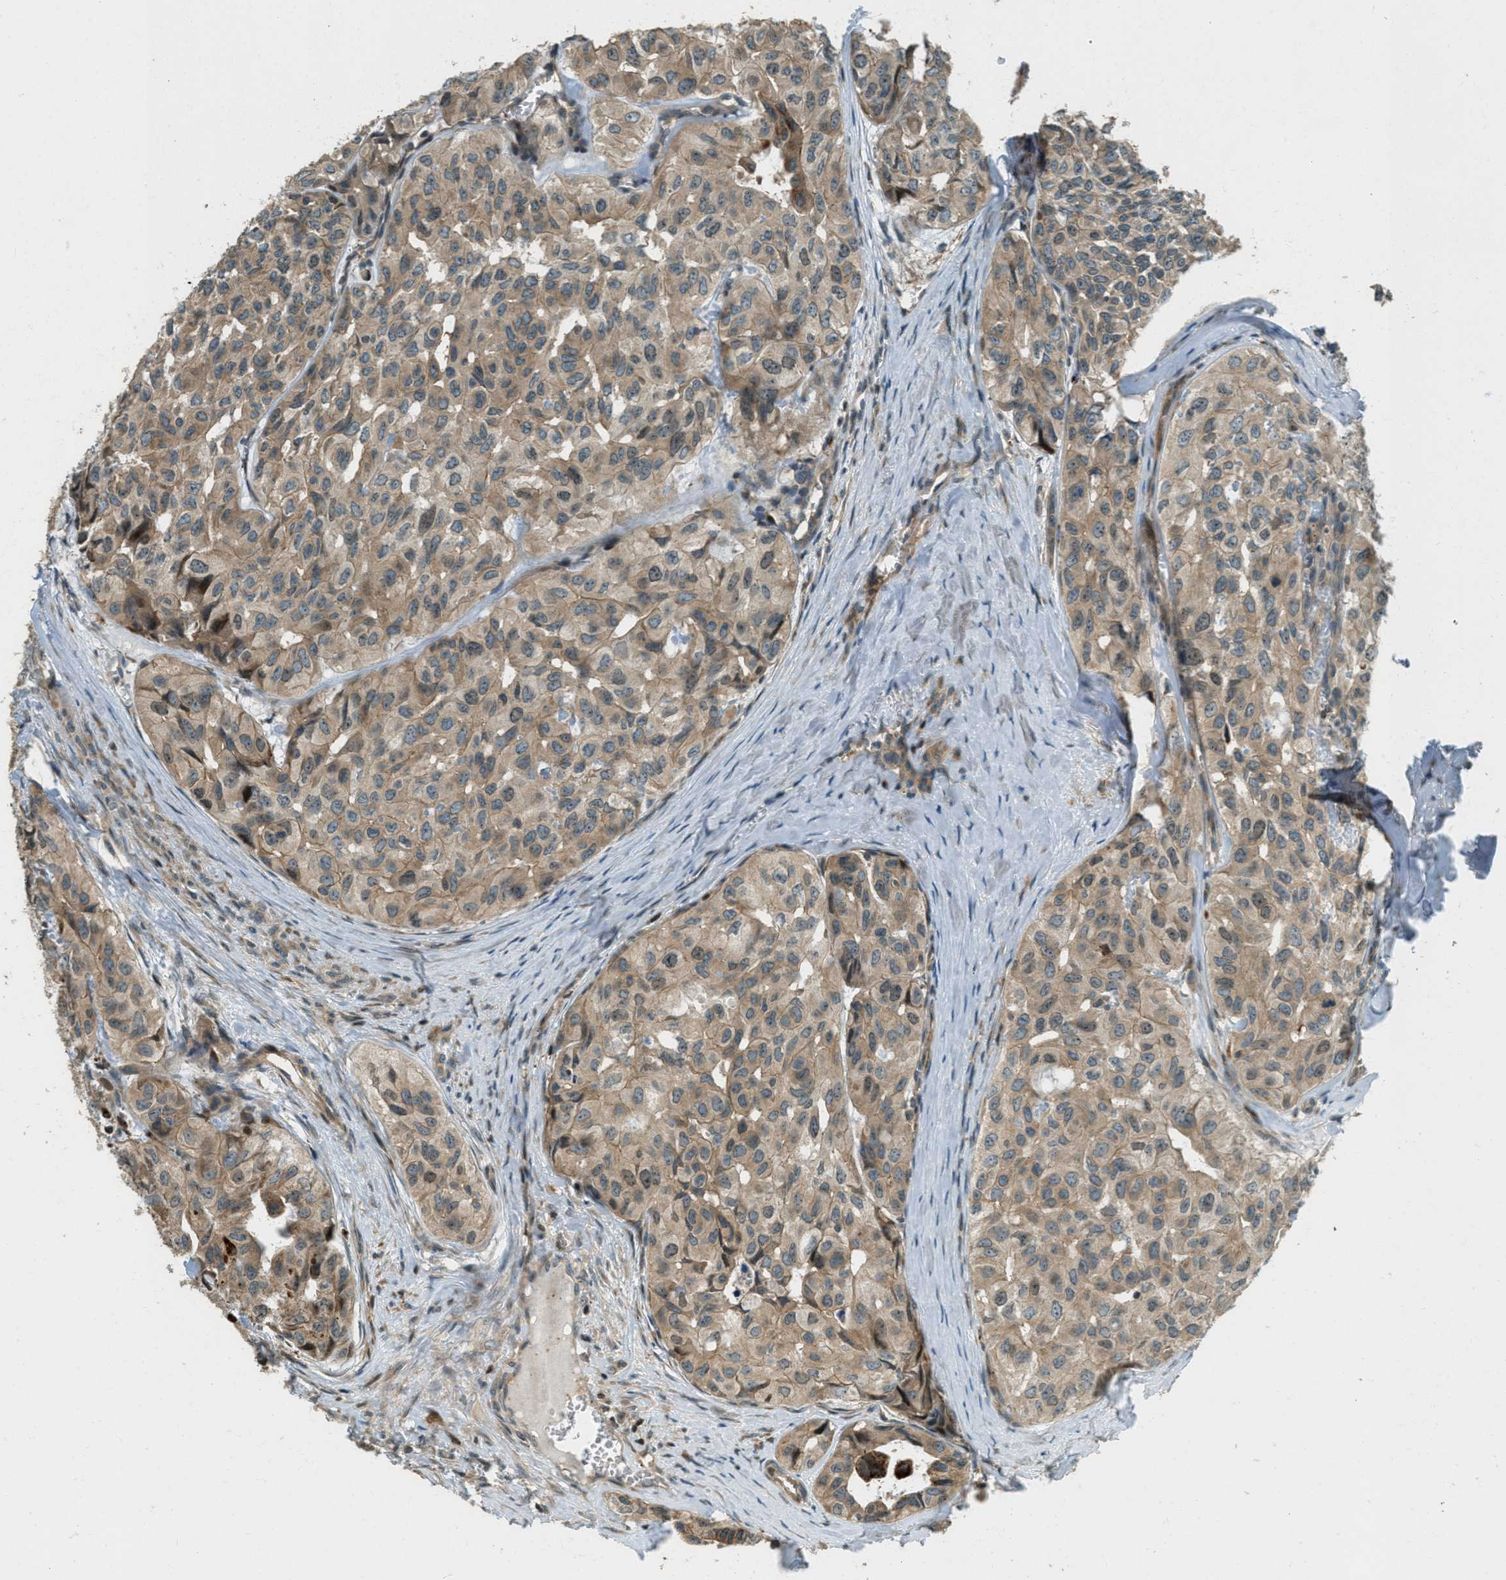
{"staining": {"intensity": "moderate", "quantity": ">75%", "location": "cytoplasmic/membranous"}, "tissue": "head and neck cancer", "cell_type": "Tumor cells", "image_type": "cancer", "snomed": [{"axis": "morphology", "description": "Adenocarcinoma, NOS"}, {"axis": "topography", "description": "Salivary gland, NOS"}, {"axis": "topography", "description": "Head-Neck"}], "caption": "Head and neck cancer was stained to show a protein in brown. There is medium levels of moderate cytoplasmic/membranous positivity in approximately >75% of tumor cells. The protein of interest is shown in brown color, while the nuclei are stained blue.", "gene": "PTPN23", "patient": {"sex": "female", "age": 76}}